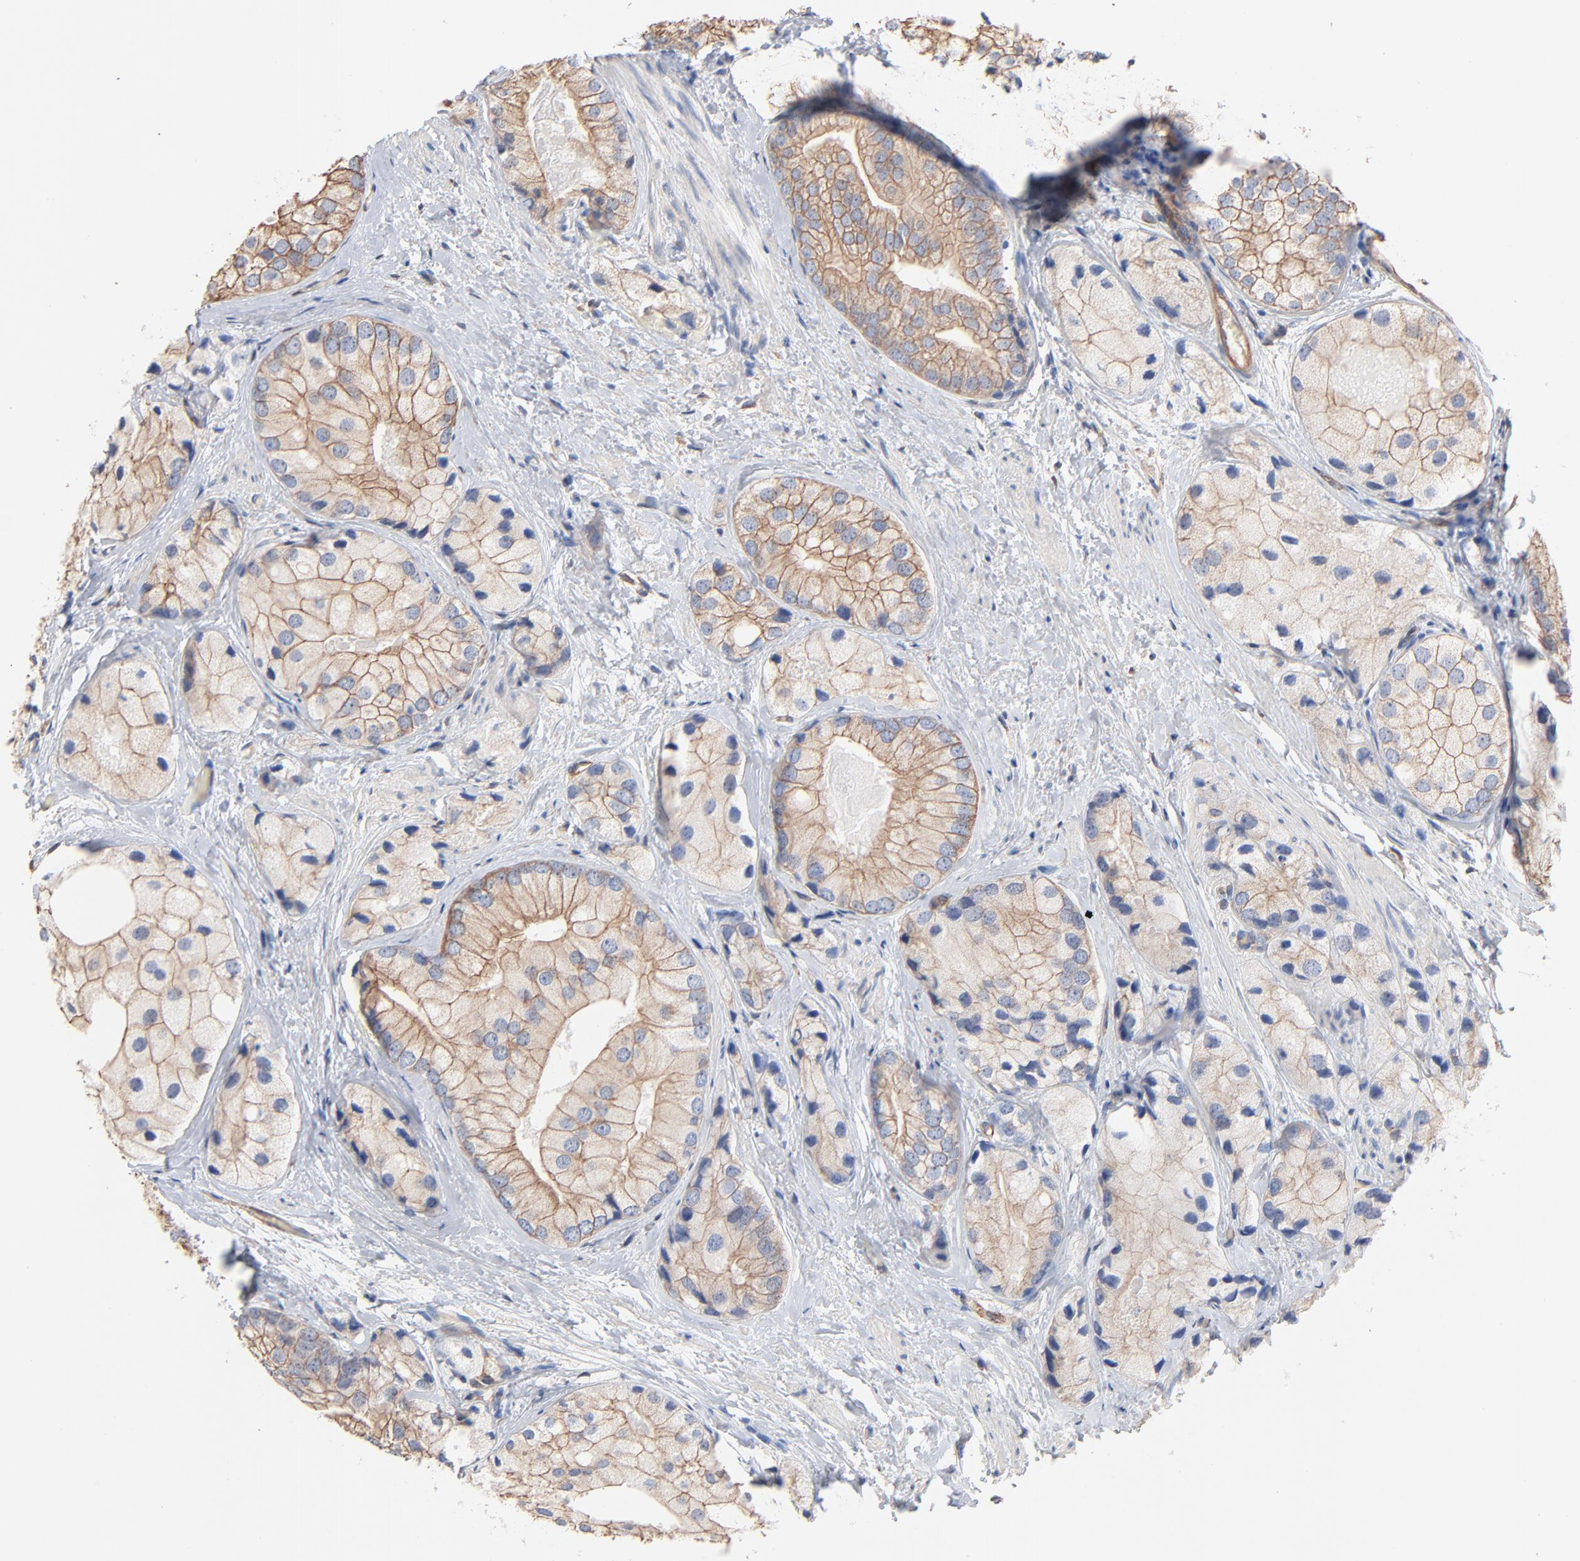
{"staining": {"intensity": "weak", "quantity": "25%-75%", "location": "cytoplasmic/membranous"}, "tissue": "prostate cancer", "cell_type": "Tumor cells", "image_type": "cancer", "snomed": [{"axis": "morphology", "description": "Adenocarcinoma, Low grade"}, {"axis": "topography", "description": "Prostate"}], "caption": "Prostate adenocarcinoma (low-grade) stained with a protein marker shows weak staining in tumor cells.", "gene": "ABCD4", "patient": {"sex": "male", "age": 69}}